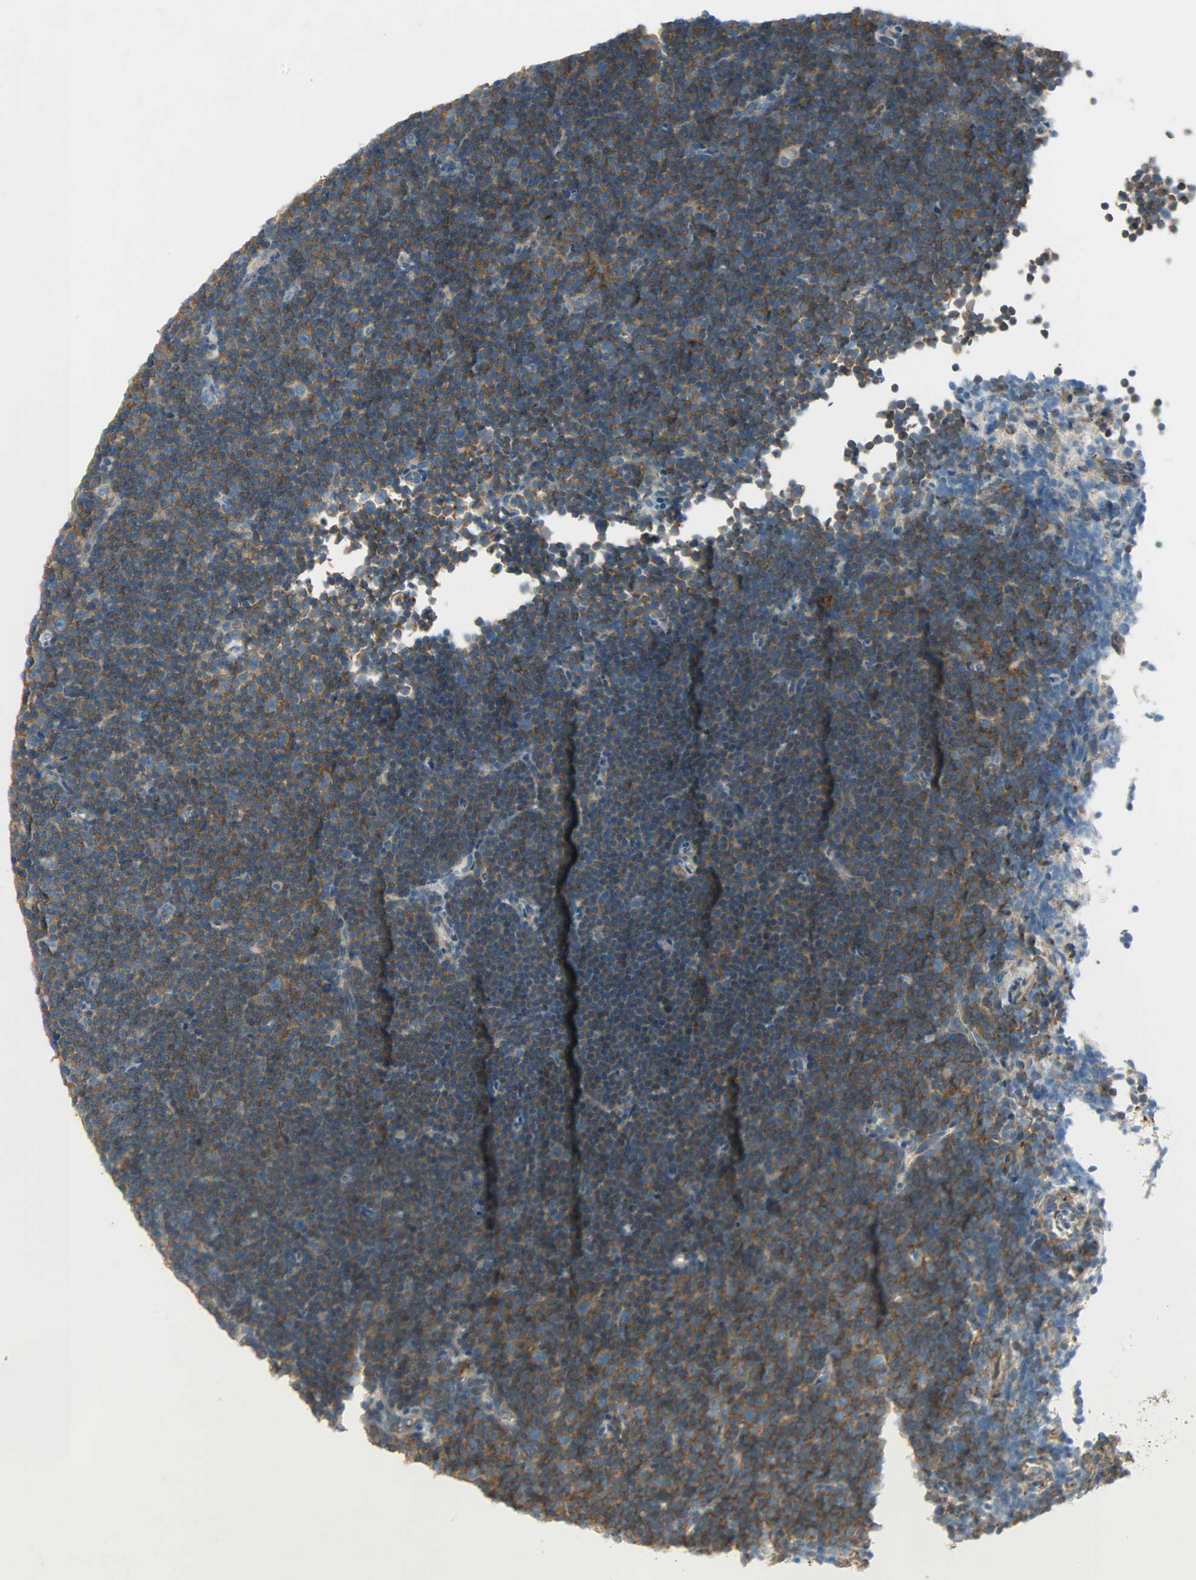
{"staining": {"intensity": "strong", "quantity": ">75%", "location": "cytoplasmic/membranous"}, "tissue": "lymphoma", "cell_type": "Tumor cells", "image_type": "cancer", "snomed": [{"axis": "morphology", "description": "Malignant lymphoma, non-Hodgkin's type, Low grade"}, {"axis": "topography", "description": "Lymph node"}], "caption": "A histopathology image showing strong cytoplasmic/membranous staining in about >75% of tumor cells in low-grade malignant lymphoma, non-Hodgkin's type, as visualized by brown immunohistochemical staining.", "gene": "TSC22D2", "patient": {"sex": "female", "age": 67}}